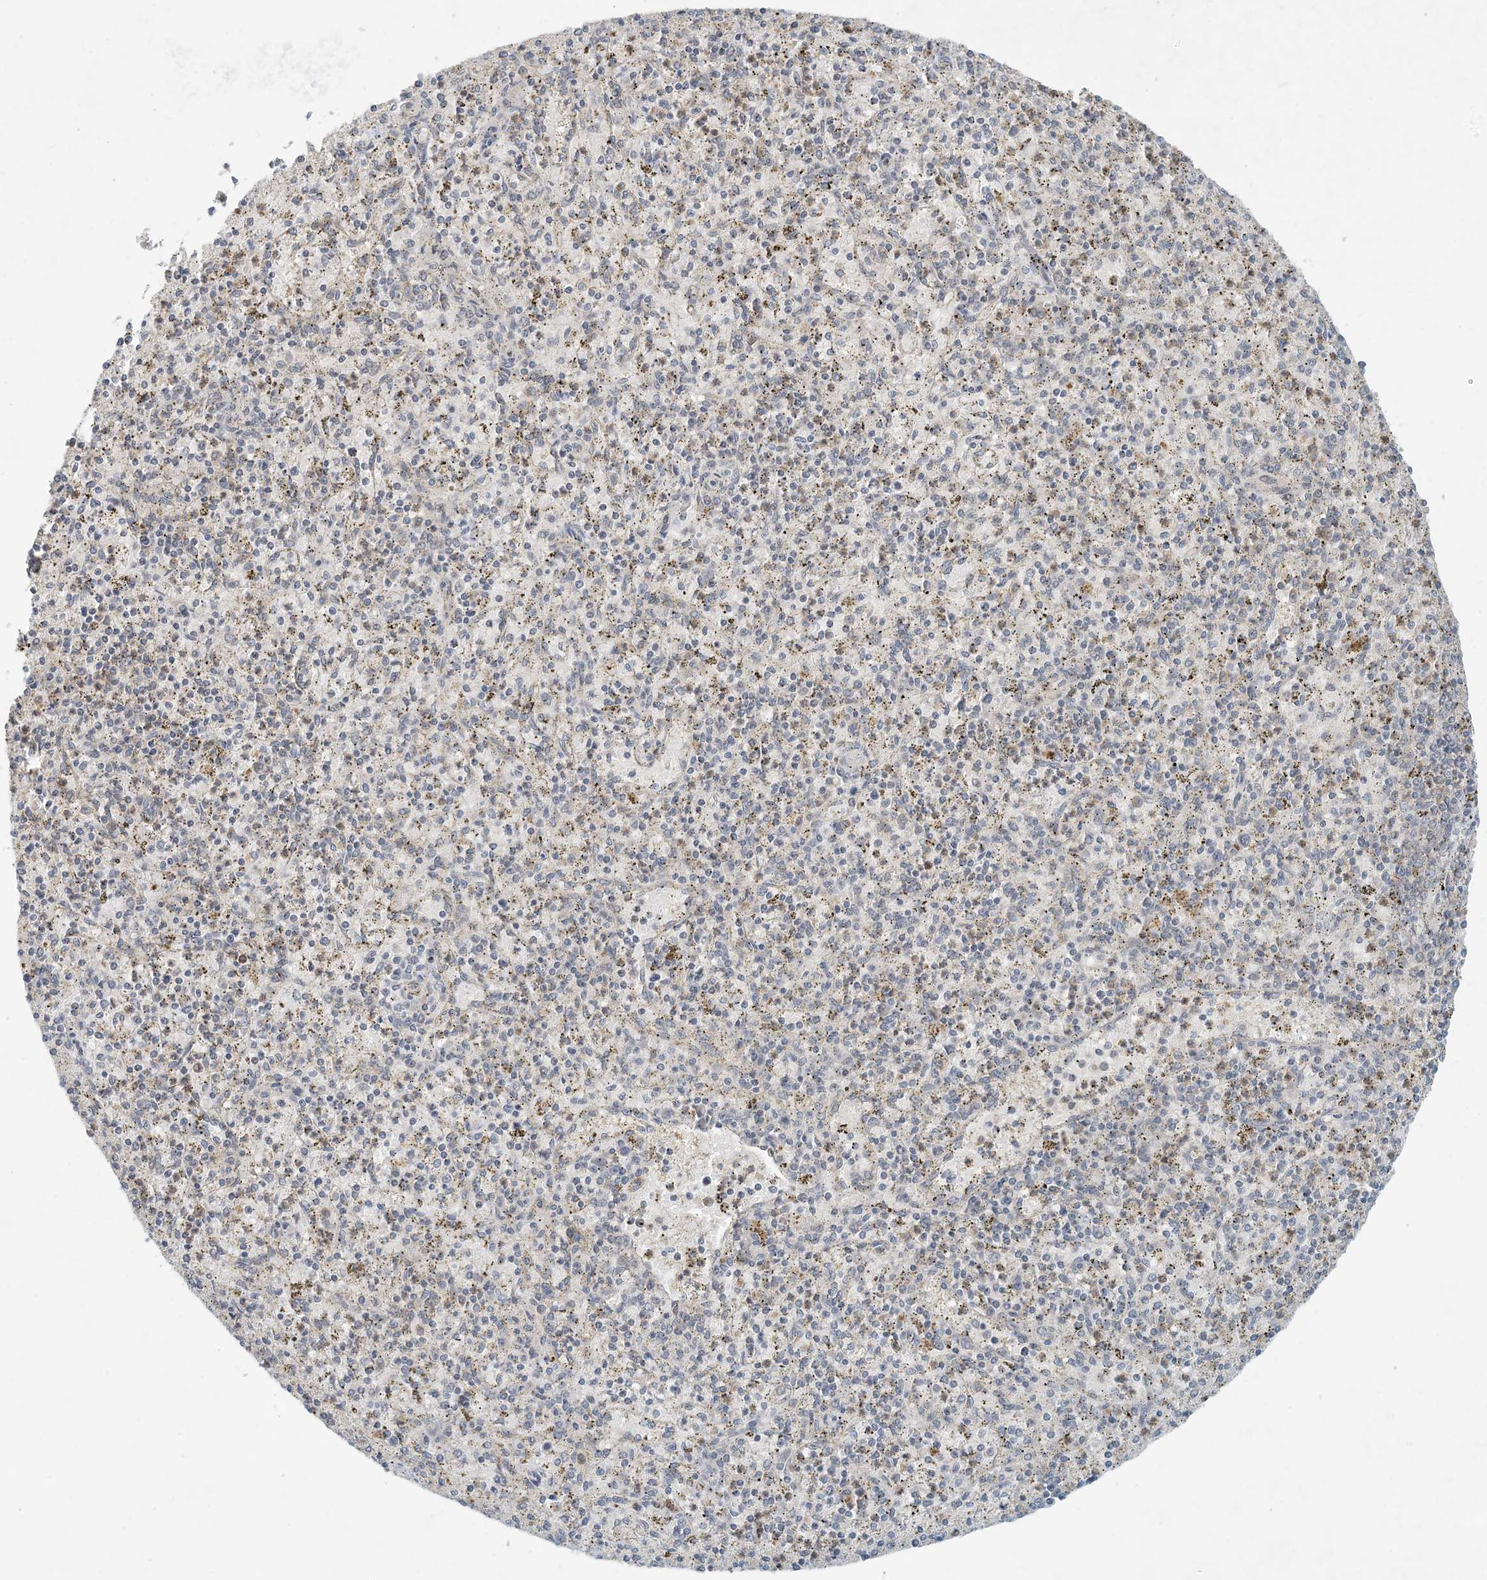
{"staining": {"intensity": "weak", "quantity": "<25%", "location": "nuclear"}, "tissue": "spleen", "cell_type": "Cells in red pulp", "image_type": "normal", "snomed": [{"axis": "morphology", "description": "Normal tissue, NOS"}, {"axis": "topography", "description": "Spleen"}], "caption": "The micrograph shows no staining of cells in red pulp in unremarkable spleen. (Stains: DAB immunohistochemistry with hematoxylin counter stain, Microscopy: brightfield microscopy at high magnification).", "gene": "OBI1", "patient": {"sex": "male", "age": 72}}